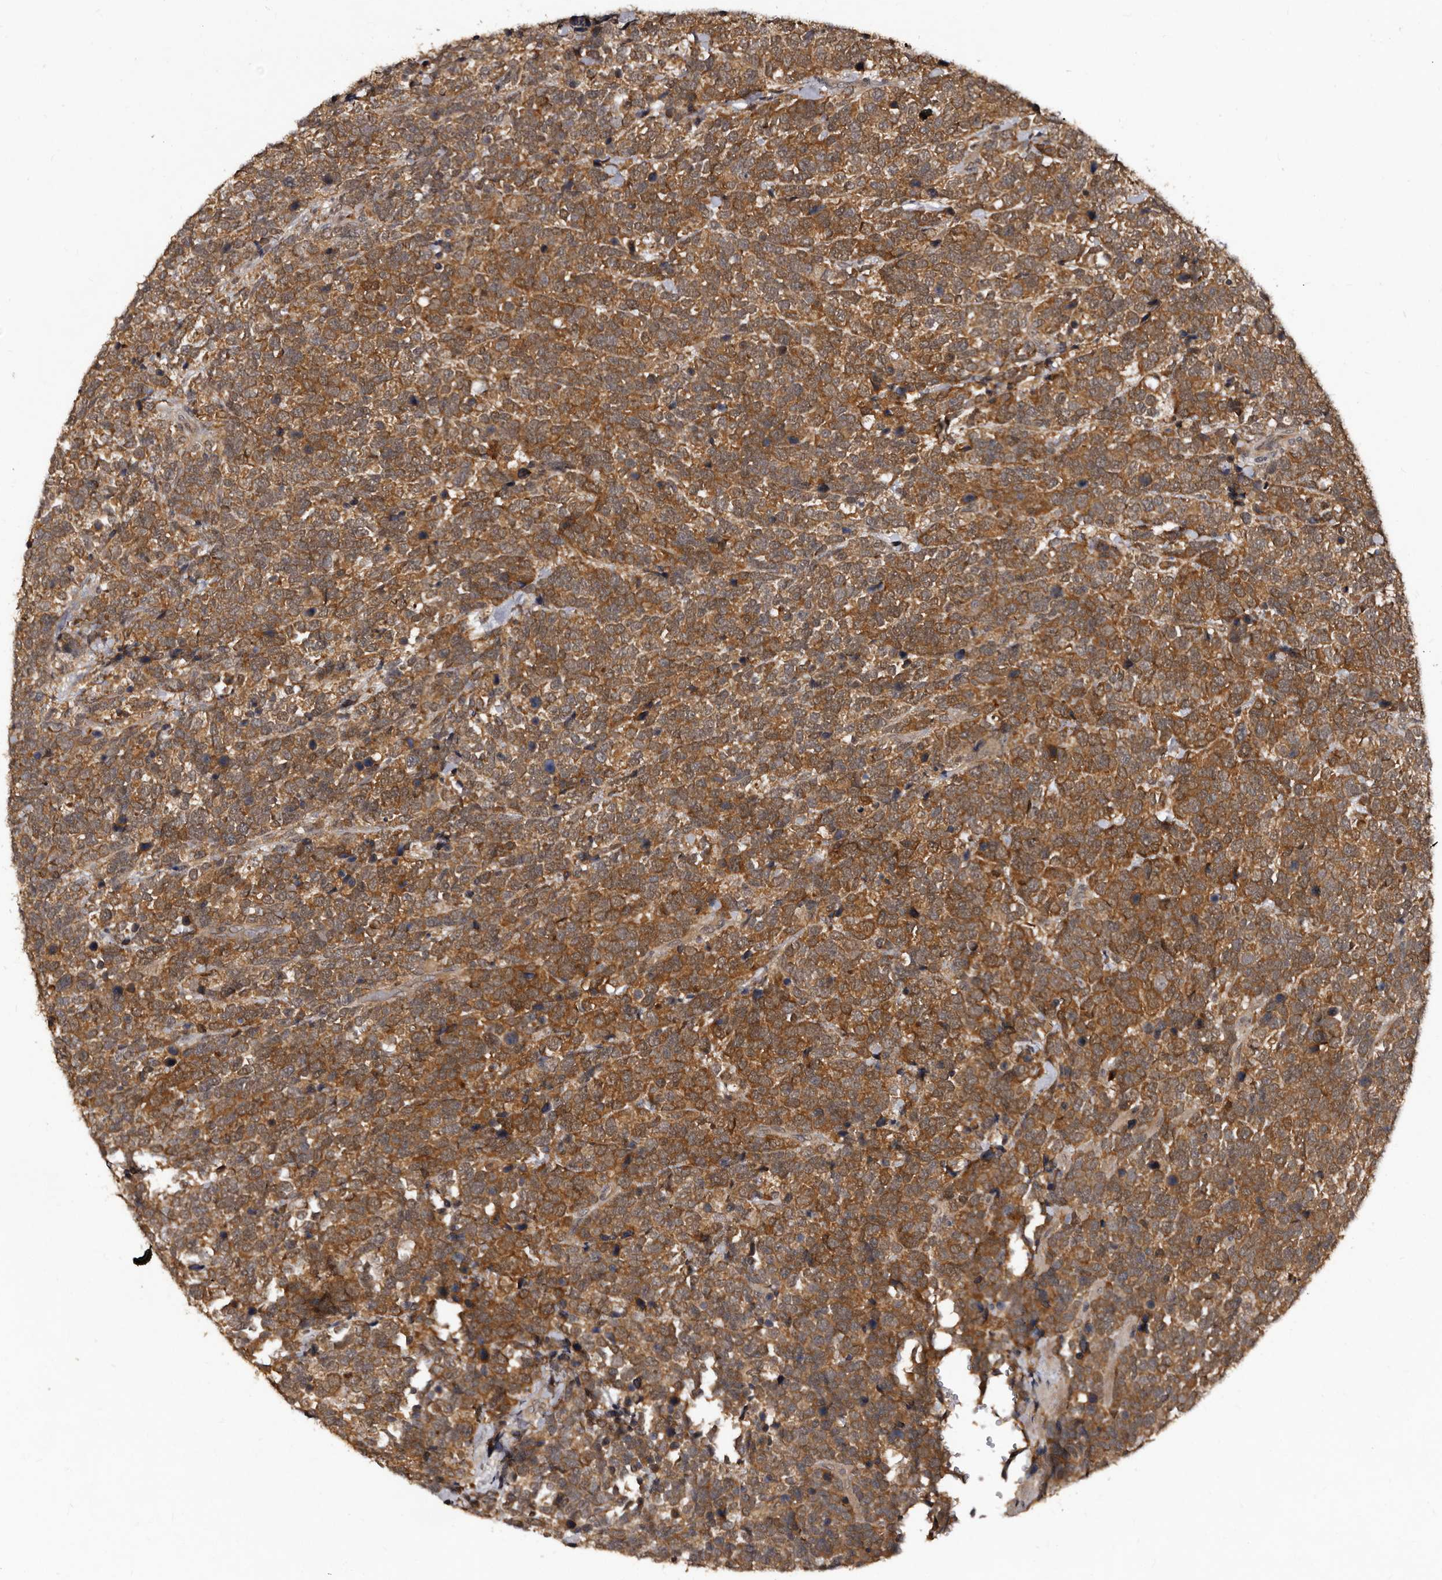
{"staining": {"intensity": "moderate", "quantity": ">75%", "location": "cytoplasmic/membranous"}, "tissue": "urothelial cancer", "cell_type": "Tumor cells", "image_type": "cancer", "snomed": [{"axis": "morphology", "description": "Urothelial carcinoma, High grade"}, {"axis": "topography", "description": "Urinary bladder"}], "caption": "High-grade urothelial carcinoma was stained to show a protein in brown. There is medium levels of moderate cytoplasmic/membranous staining in approximately >75% of tumor cells.", "gene": "PMVK", "patient": {"sex": "female", "age": 82}}